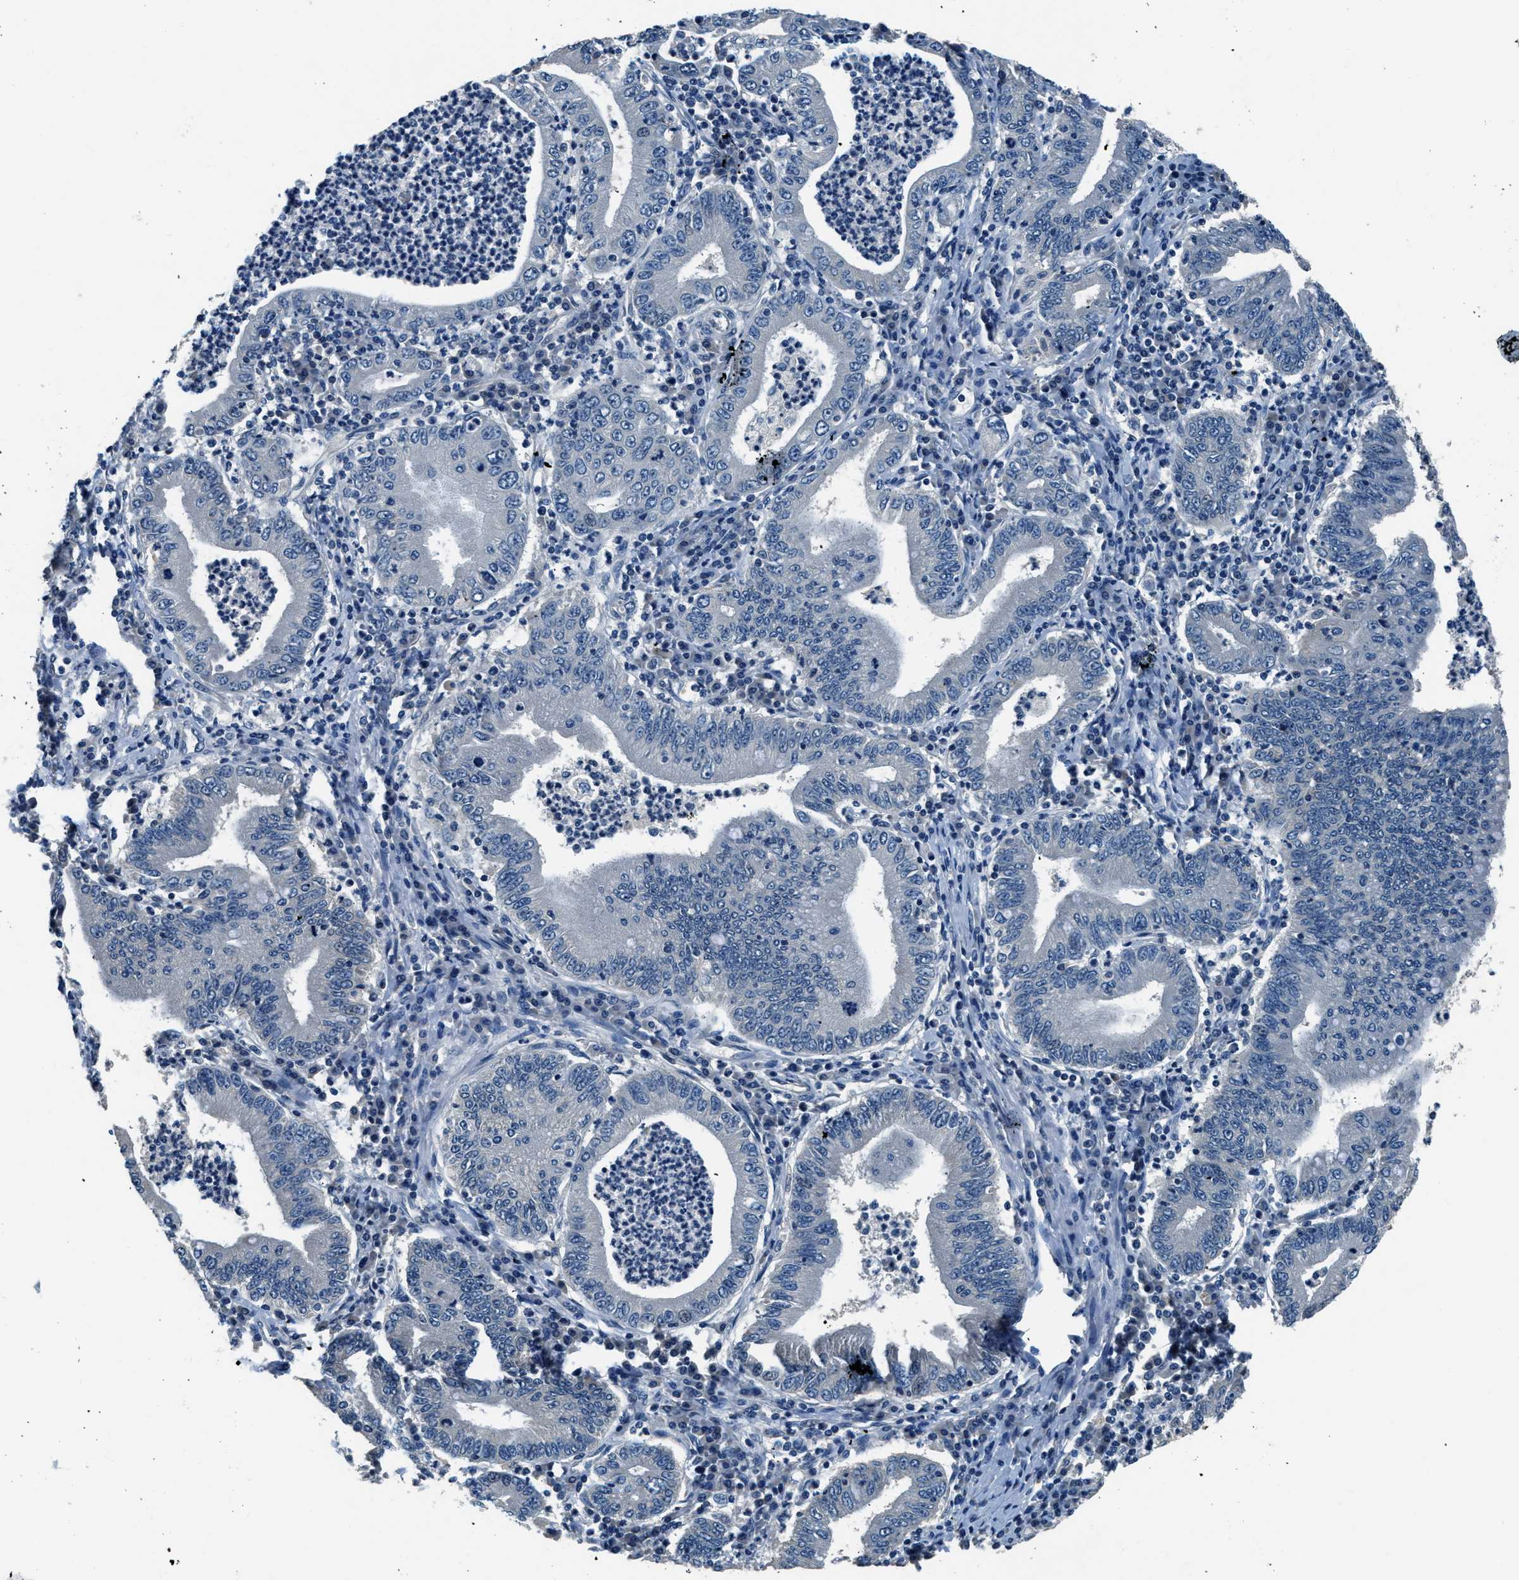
{"staining": {"intensity": "negative", "quantity": "none", "location": "none"}, "tissue": "stomach cancer", "cell_type": "Tumor cells", "image_type": "cancer", "snomed": [{"axis": "morphology", "description": "Normal tissue, NOS"}, {"axis": "morphology", "description": "Adenocarcinoma, NOS"}, {"axis": "topography", "description": "Esophagus"}, {"axis": "topography", "description": "Stomach, upper"}, {"axis": "topography", "description": "Peripheral nerve tissue"}], "caption": "IHC histopathology image of stomach cancer stained for a protein (brown), which reveals no staining in tumor cells.", "gene": "NME8", "patient": {"sex": "male", "age": 62}}